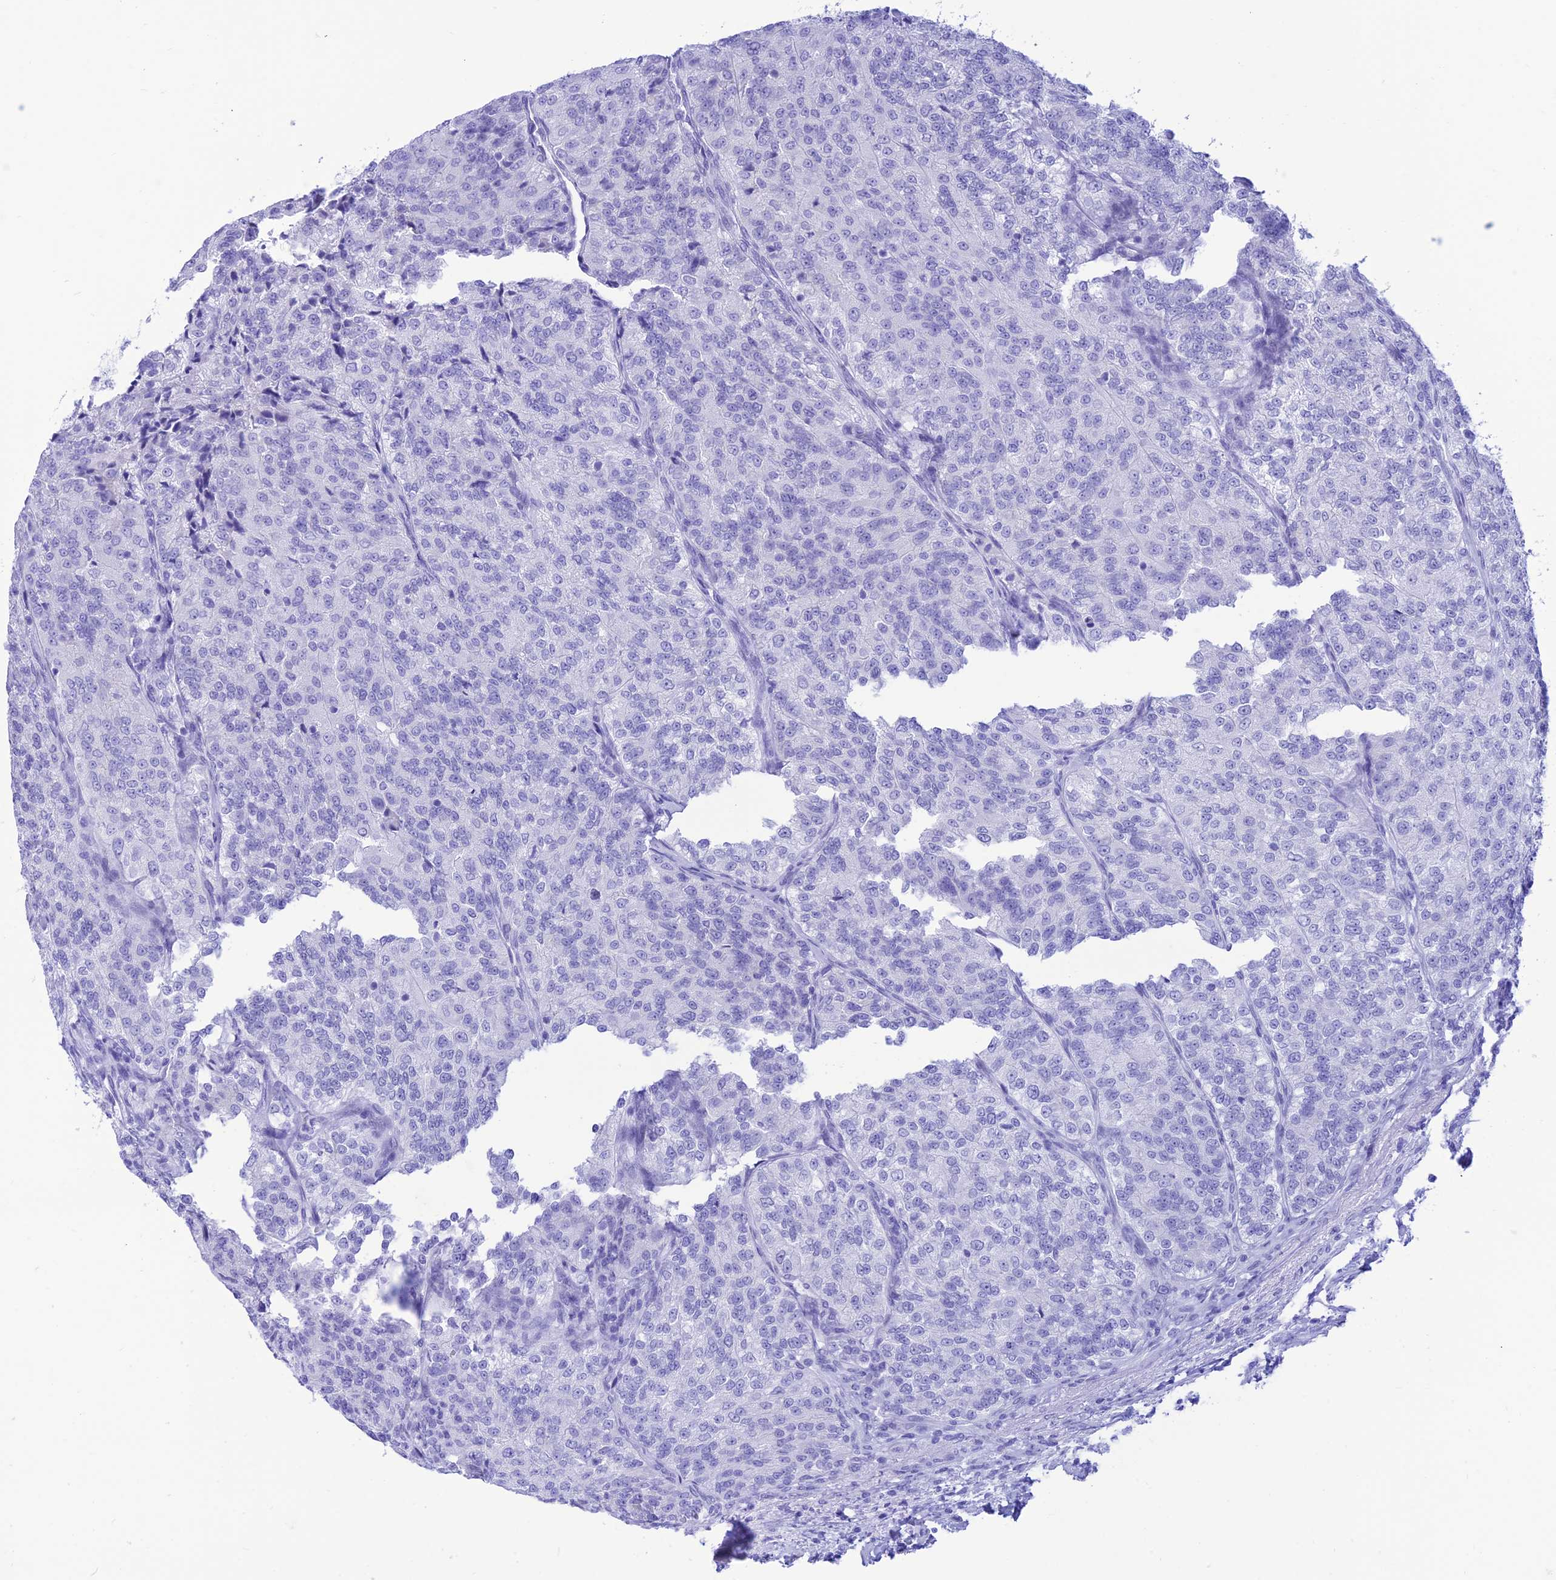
{"staining": {"intensity": "negative", "quantity": "none", "location": "none"}, "tissue": "renal cancer", "cell_type": "Tumor cells", "image_type": "cancer", "snomed": [{"axis": "morphology", "description": "Adenocarcinoma, NOS"}, {"axis": "topography", "description": "Kidney"}], "caption": "IHC micrograph of neoplastic tissue: human renal adenocarcinoma stained with DAB (3,3'-diaminobenzidine) displays no significant protein staining in tumor cells.", "gene": "PRNP", "patient": {"sex": "female", "age": 63}}